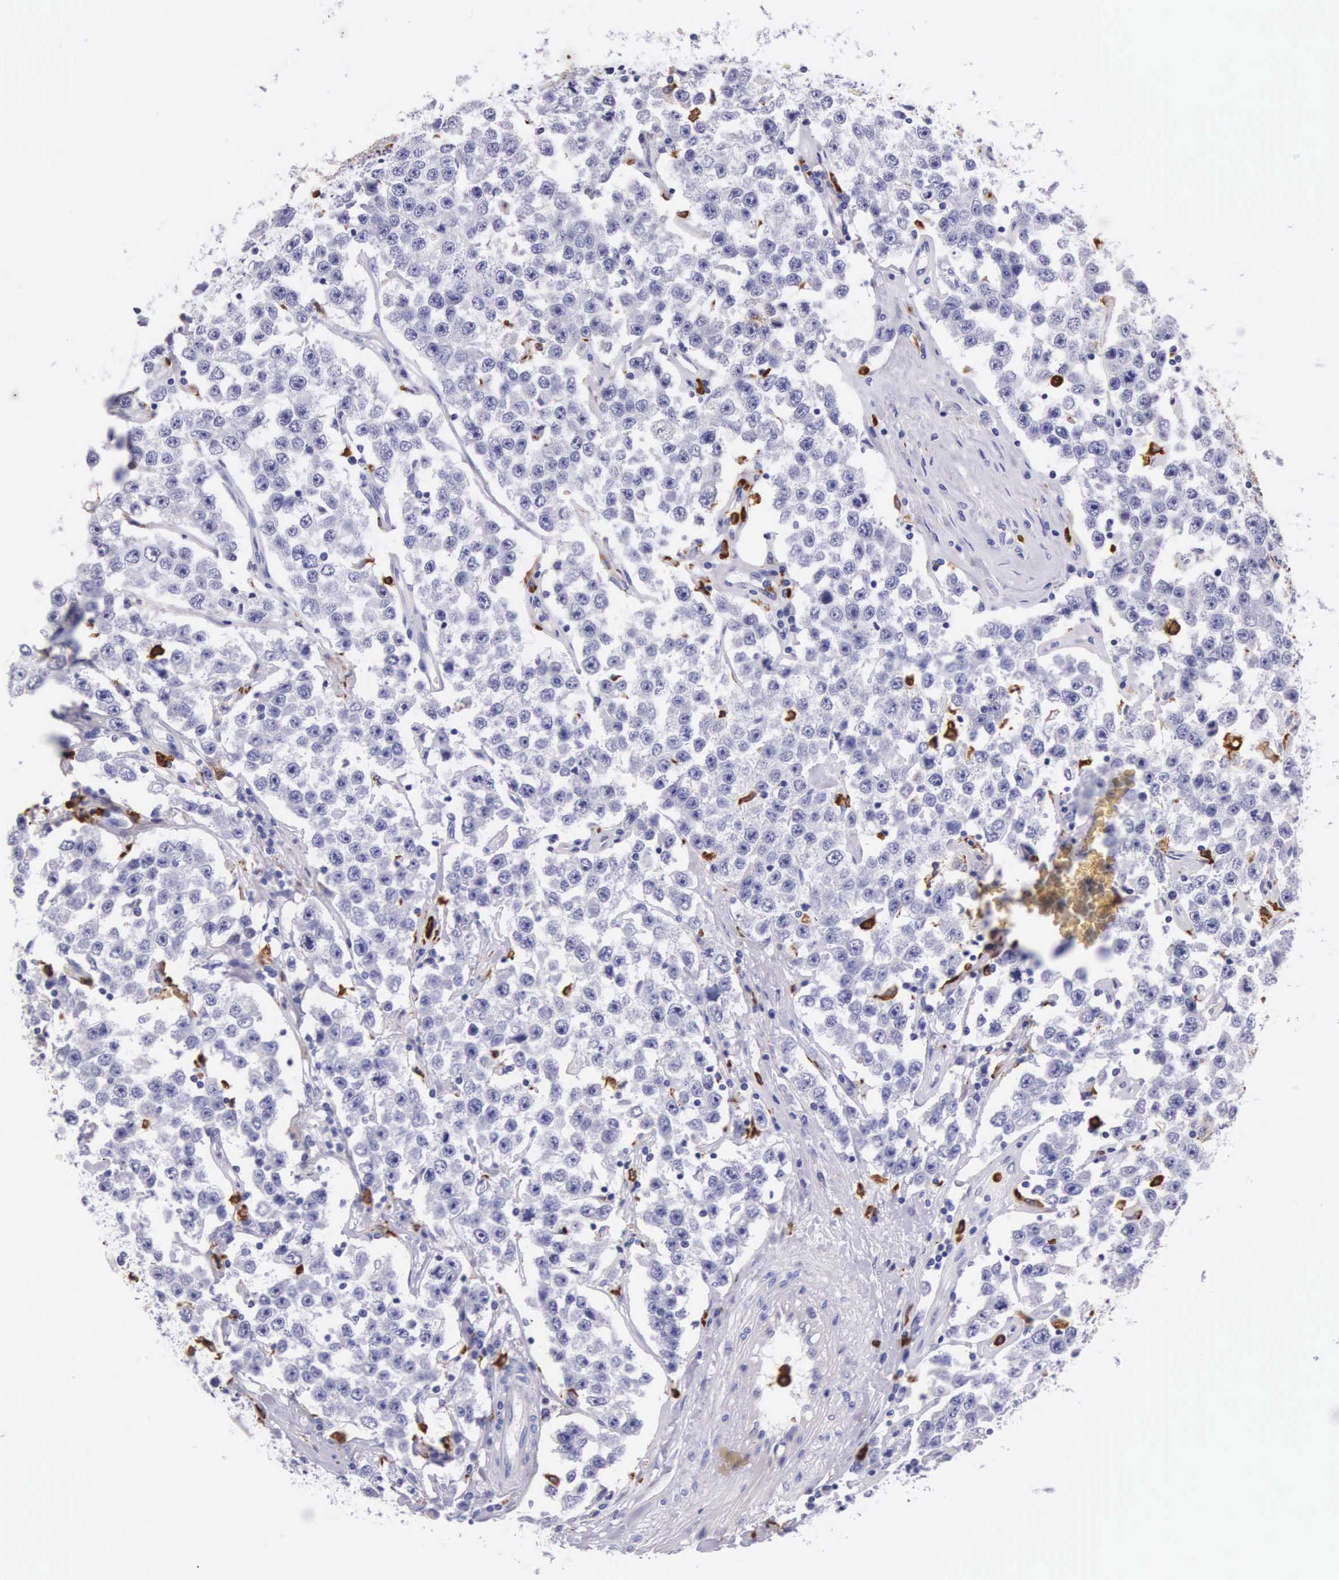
{"staining": {"intensity": "negative", "quantity": "none", "location": "none"}, "tissue": "testis cancer", "cell_type": "Tumor cells", "image_type": "cancer", "snomed": [{"axis": "morphology", "description": "Seminoma, NOS"}, {"axis": "topography", "description": "Testis"}], "caption": "Tumor cells show no significant protein staining in testis cancer (seminoma). (DAB (3,3'-diaminobenzidine) IHC with hematoxylin counter stain).", "gene": "FCN1", "patient": {"sex": "male", "age": 52}}